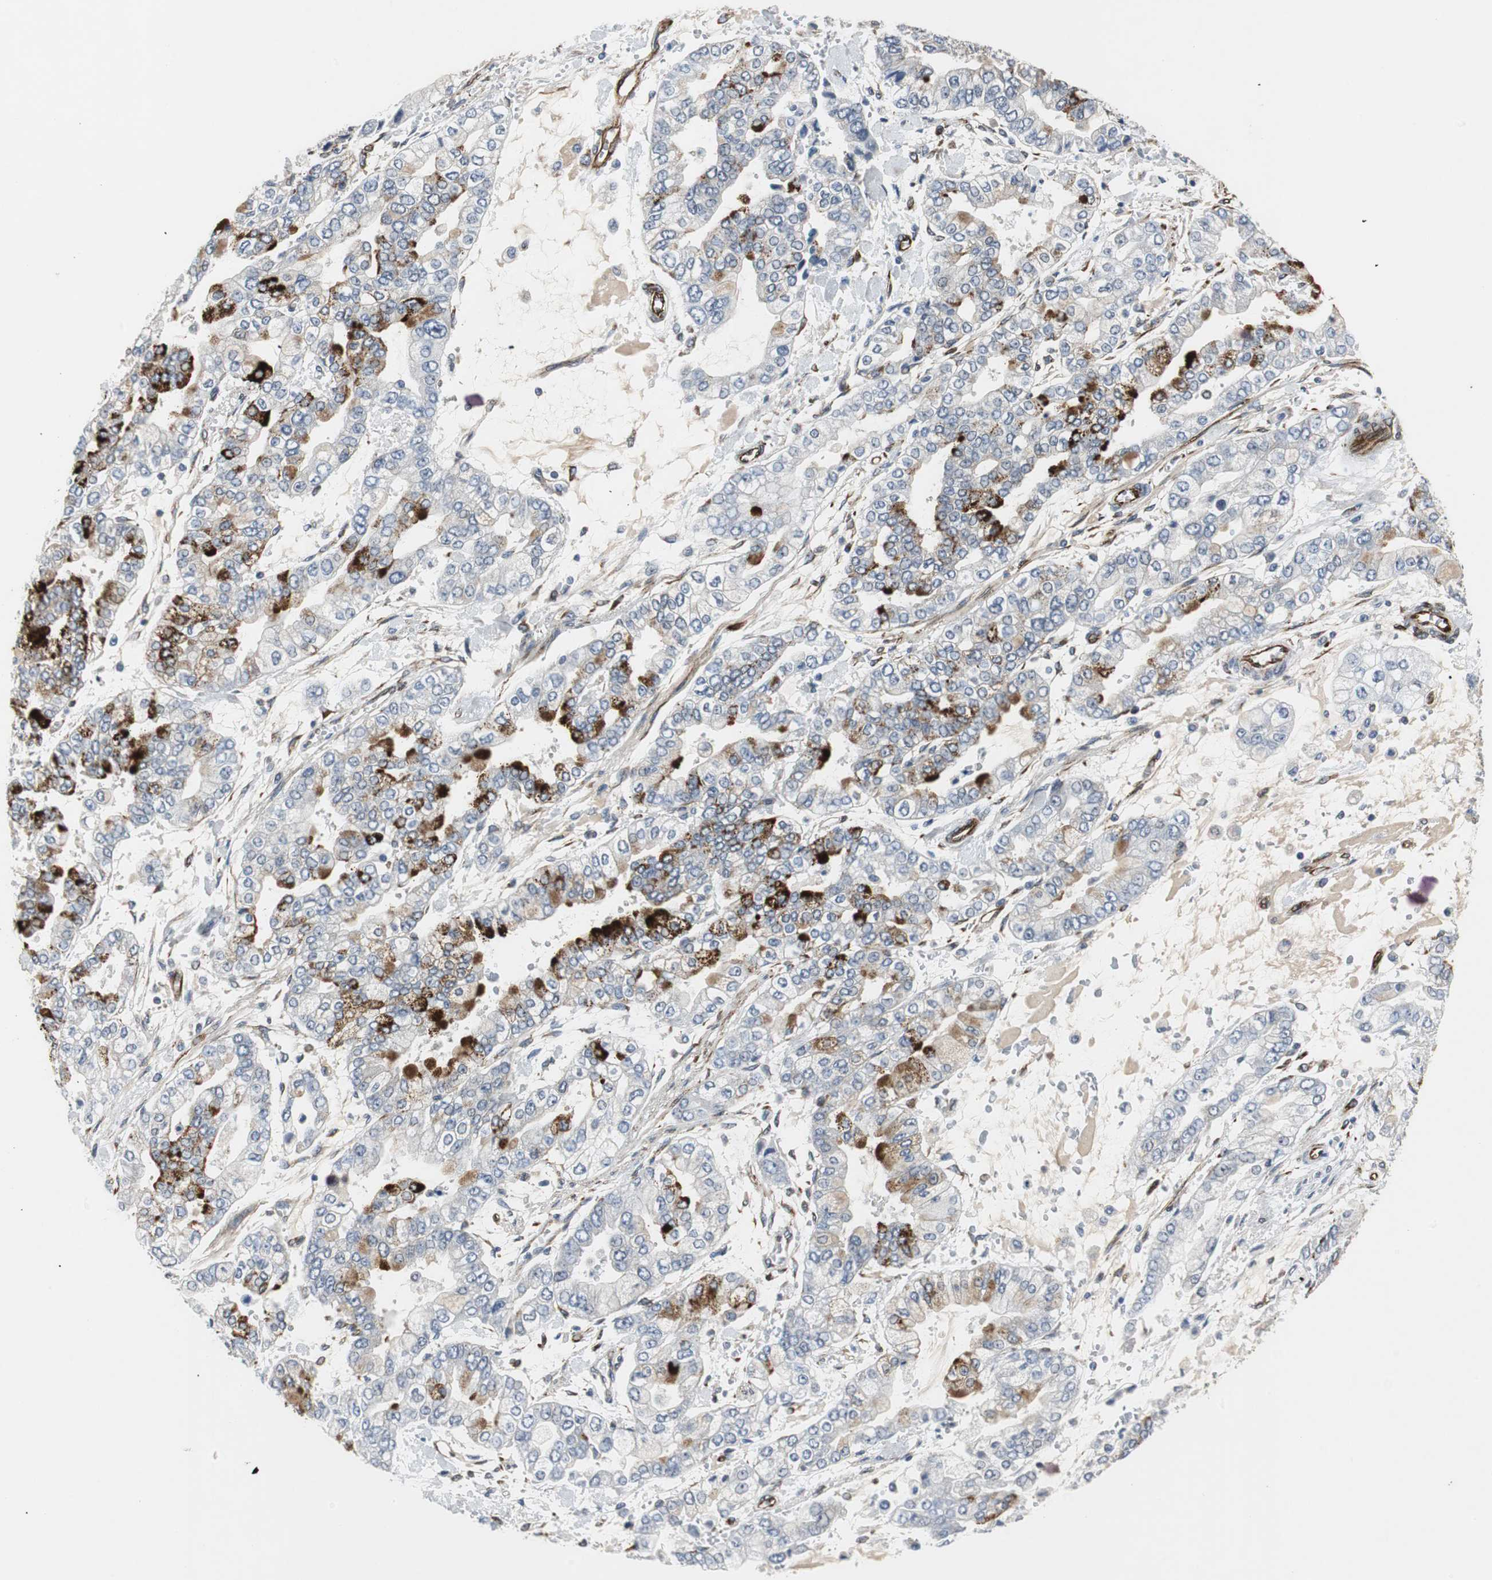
{"staining": {"intensity": "strong", "quantity": "<25%", "location": "cytoplasmic/membranous"}, "tissue": "stomach cancer", "cell_type": "Tumor cells", "image_type": "cancer", "snomed": [{"axis": "morphology", "description": "Normal tissue, NOS"}, {"axis": "morphology", "description": "Adenocarcinoma, NOS"}, {"axis": "topography", "description": "Stomach, upper"}, {"axis": "topography", "description": "Stomach"}], "caption": "Immunohistochemistry (IHC) image of neoplastic tissue: stomach adenocarcinoma stained using immunohistochemistry (IHC) reveals medium levels of strong protein expression localized specifically in the cytoplasmic/membranous of tumor cells, appearing as a cytoplasmic/membranous brown color.", "gene": "ISCU", "patient": {"sex": "male", "age": 76}}